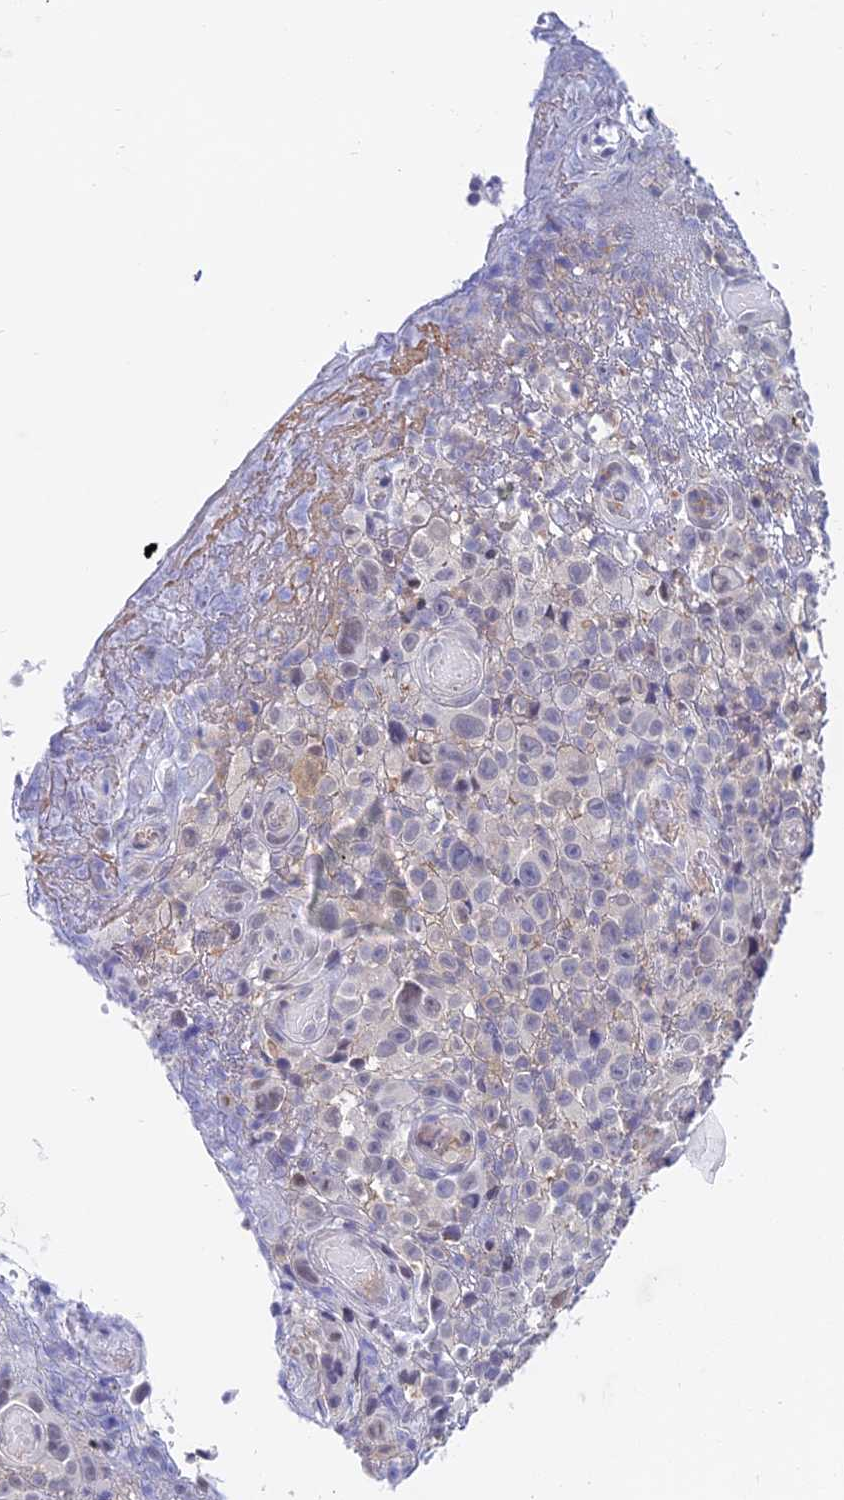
{"staining": {"intensity": "weak", "quantity": "<25%", "location": "cytoplasmic/membranous"}, "tissue": "melanoma", "cell_type": "Tumor cells", "image_type": "cancer", "snomed": [{"axis": "morphology", "description": "Malignant melanoma, NOS"}, {"axis": "topography", "description": "Skin"}], "caption": "Immunohistochemistry (IHC) photomicrograph of neoplastic tissue: melanoma stained with DAB (3,3'-diaminobenzidine) reveals no significant protein positivity in tumor cells.", "gene": "B3GALT4", "patient": {"sex": "female", "age": 82}}